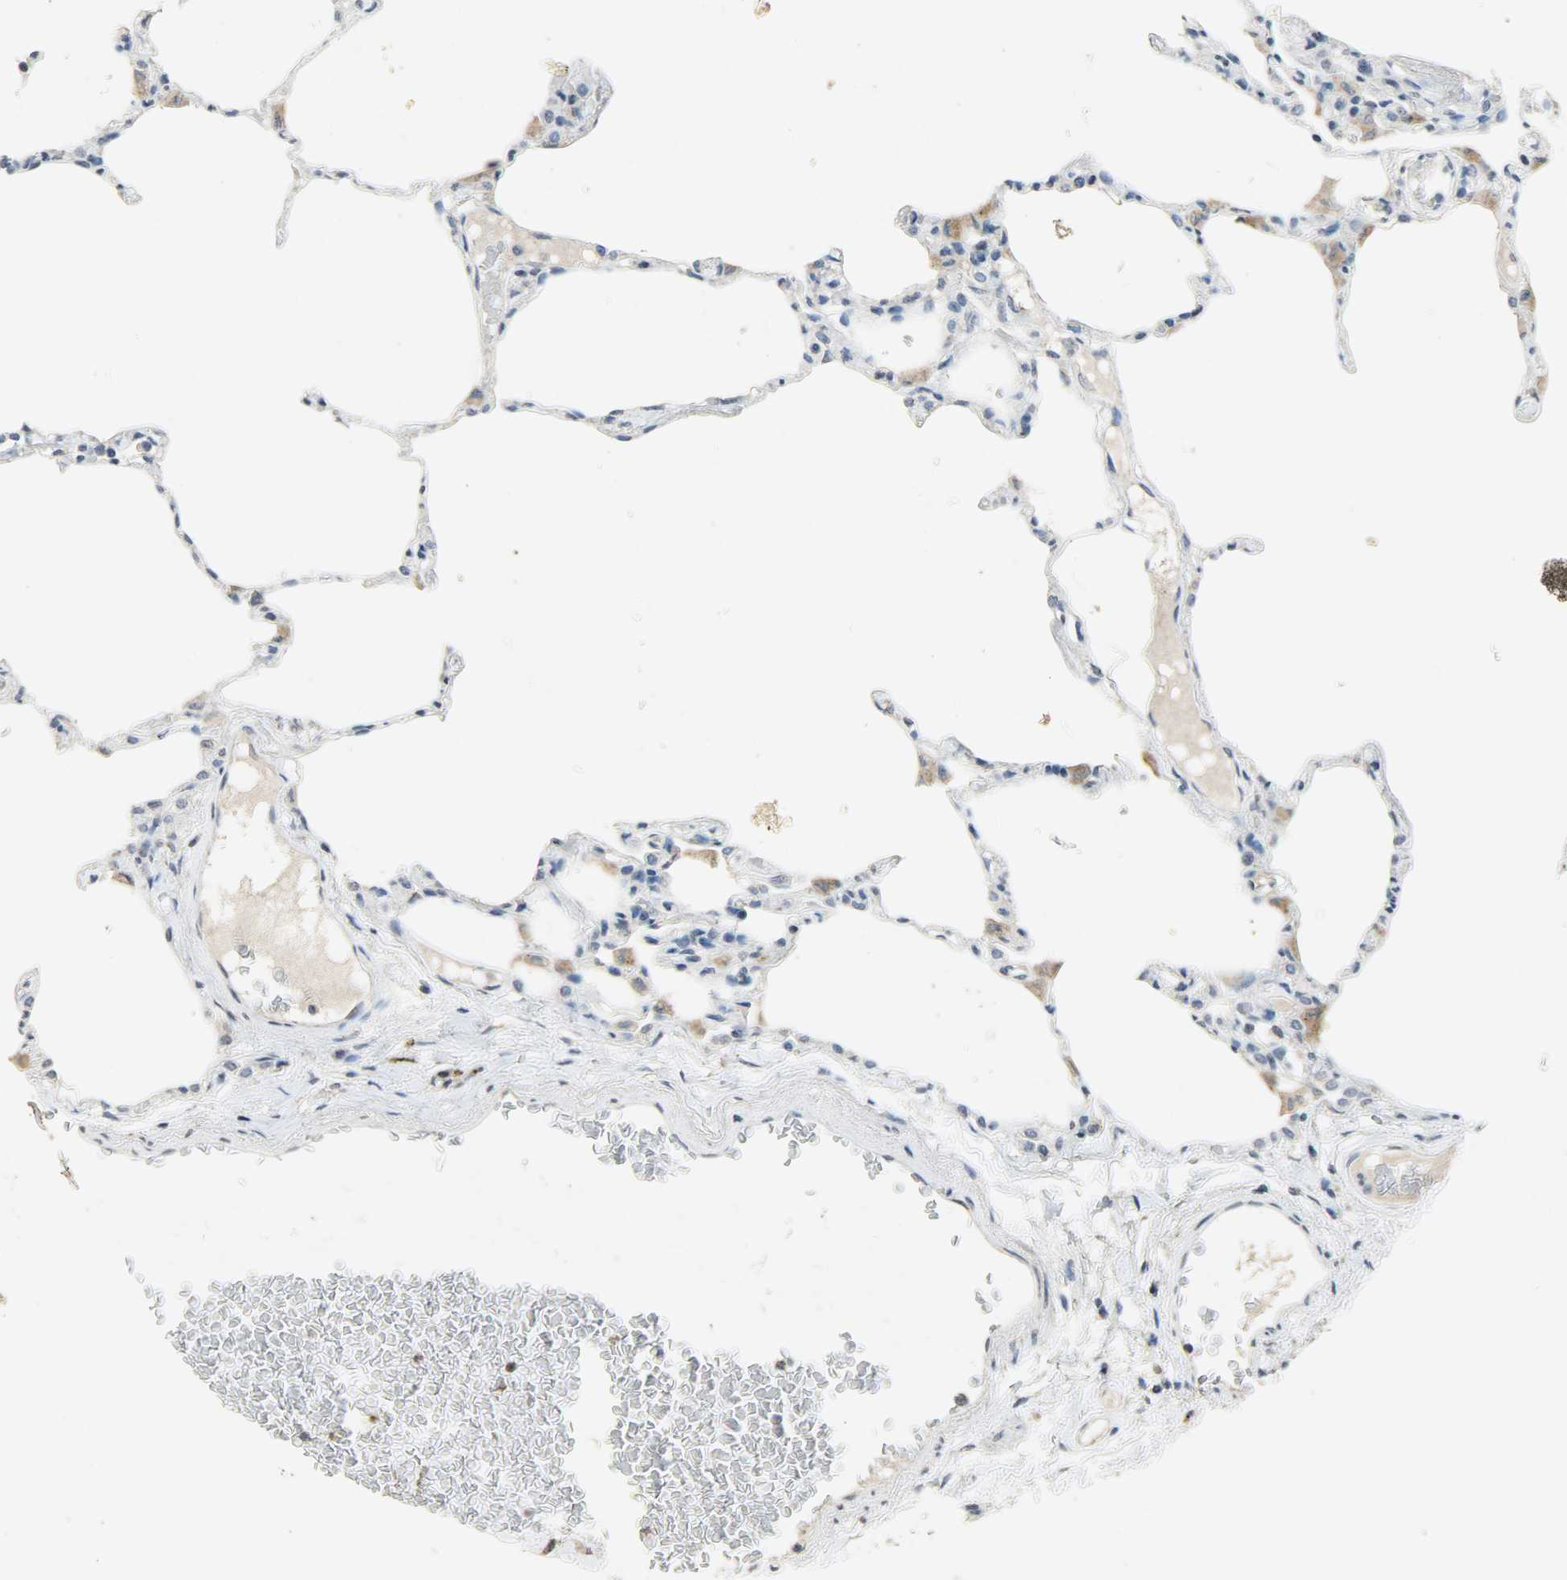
{"staining": {"intensity": "negative", "quantity": "none", "location": "none"}, "tissue": "lung", "cell_type": "Alveolar cells", "image_type": "normal", "snomed": [{"axis": "morphology", "description": "Normal tissue, NOS"}, {"axis": "topography", "description": "Lung"}], "caption": "This is a histopathology image of immunohistochemistry (IHC) staining of unremarkable lung, which shows no staining in alveolar cells.", "gene": "DNAJB6", "patient": {"sex": "female", "age": 49}}